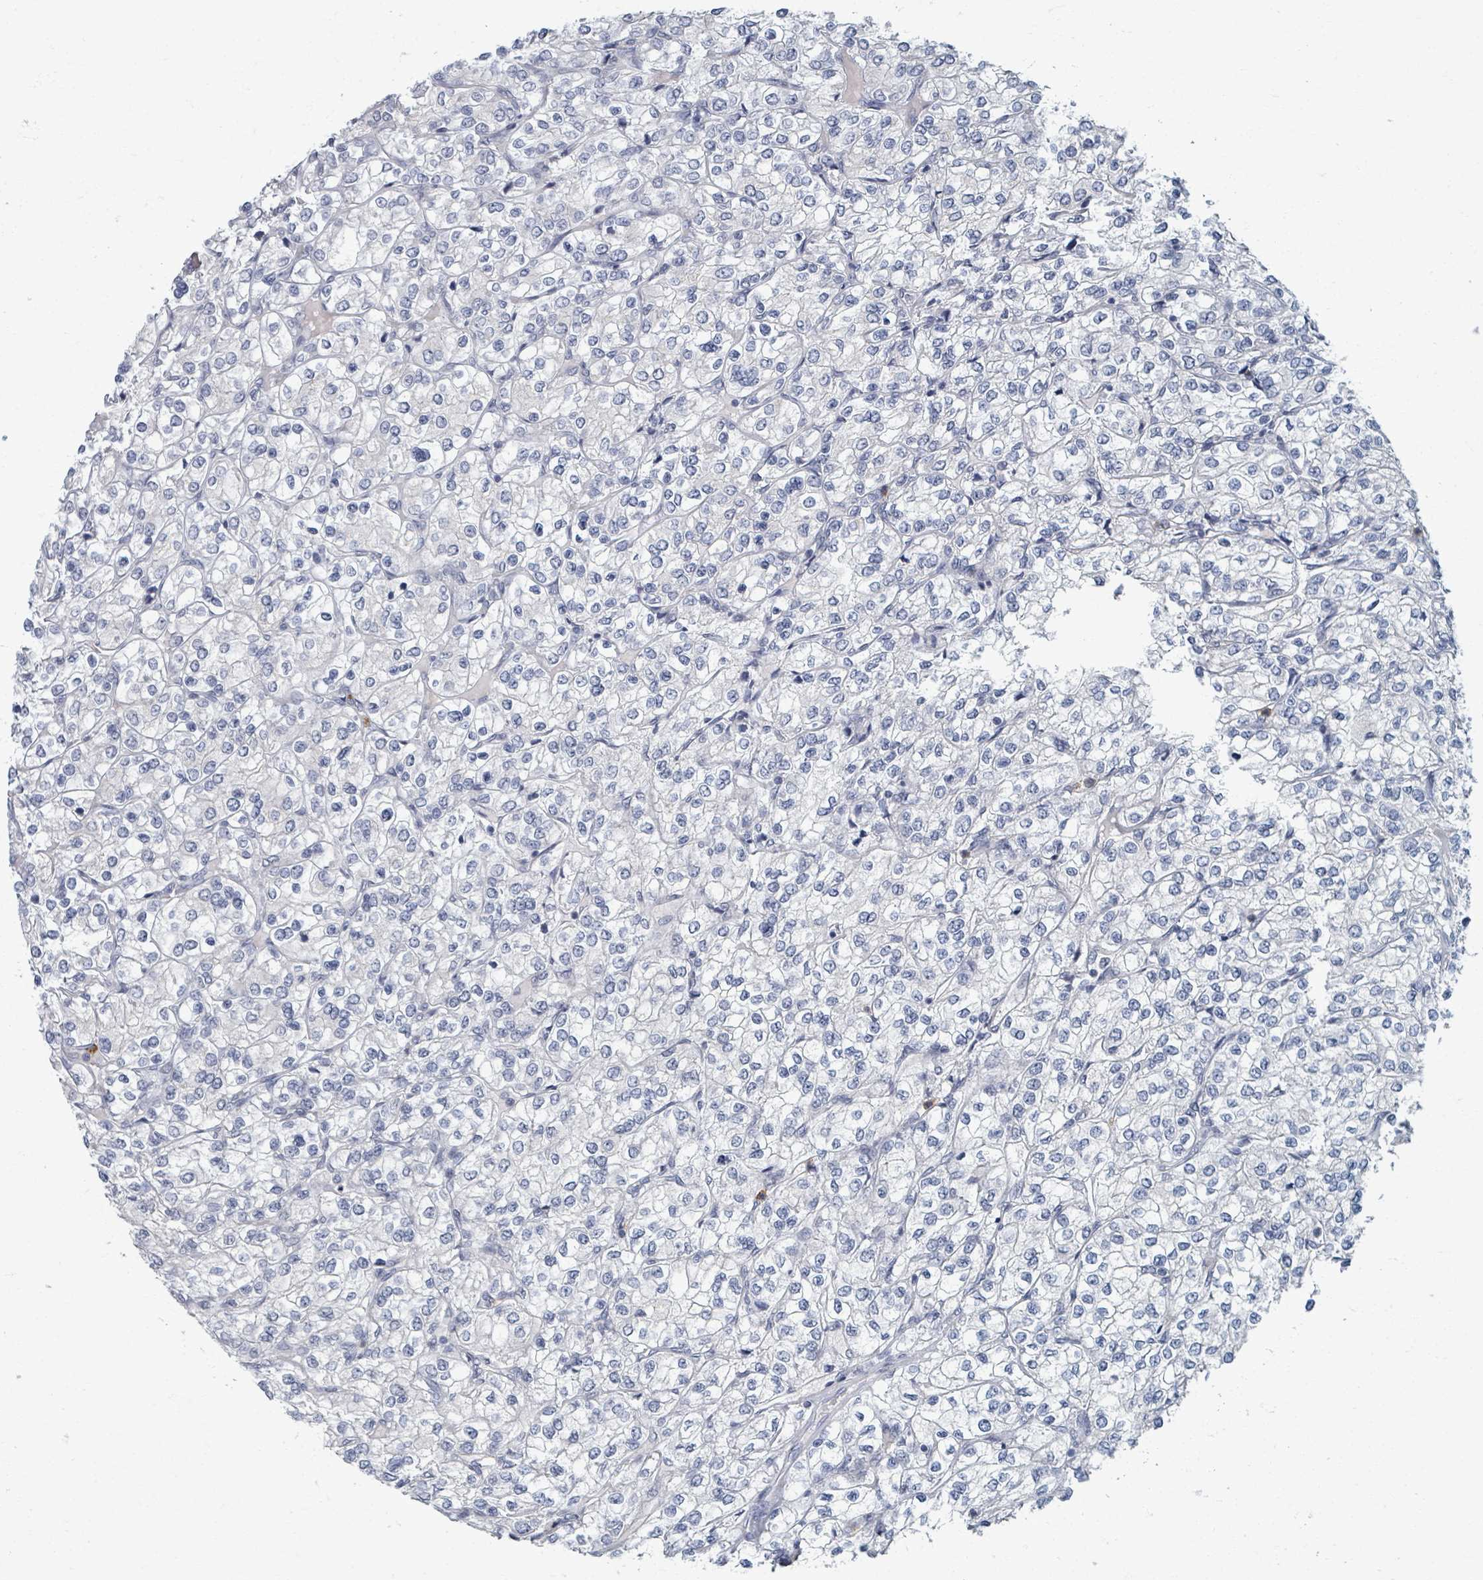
{"staining": {"intensity": "negative", "quantity": "none", "location": "none"}, "tissue": "renal cancer", "cell_type": "Tumor cells", "image_type": "cancer", "snomed": [{"axis": "morphology", "description": "Adenocarcinoma, NOS"}, {"axis": "topography", "description": "Kidney"}], "caption": "The image demonstrates no significant staining in tumor cells of renal cancer (adenocarcinoma). The staining is performed using DAB brown chromogen with nuclei counter-stained in using hematoxylin.", "gene": "WNT11", "patient": {"sex": "male", "age": 80}}